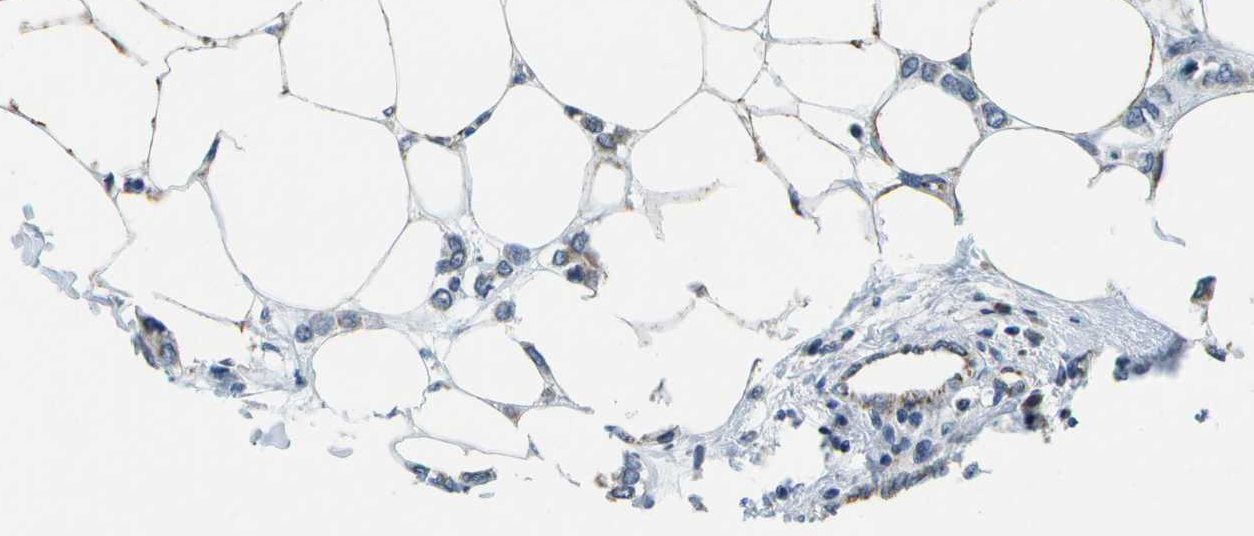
{"staining": {"intensity": "moderate", "quantity": "25%-75%", "location": "cytoplasmic/membranous"}, "tissue": "breast cancer", "cell_type": "Tumor cells", "image_type": "cancer", "snomed": [{"axis": "morphology", "description": "Lobular carcinoma"}, {"axis": "topography", "description": "Breast"}], "caption": "Immunohistochemical staining of breast cancer demonstrates moderate cytoplasmic/membranous protein expression in about 25%-75% of tumor cells.", "gene": "GALNT15", "patient": {"sex": "female", "age": 51}}